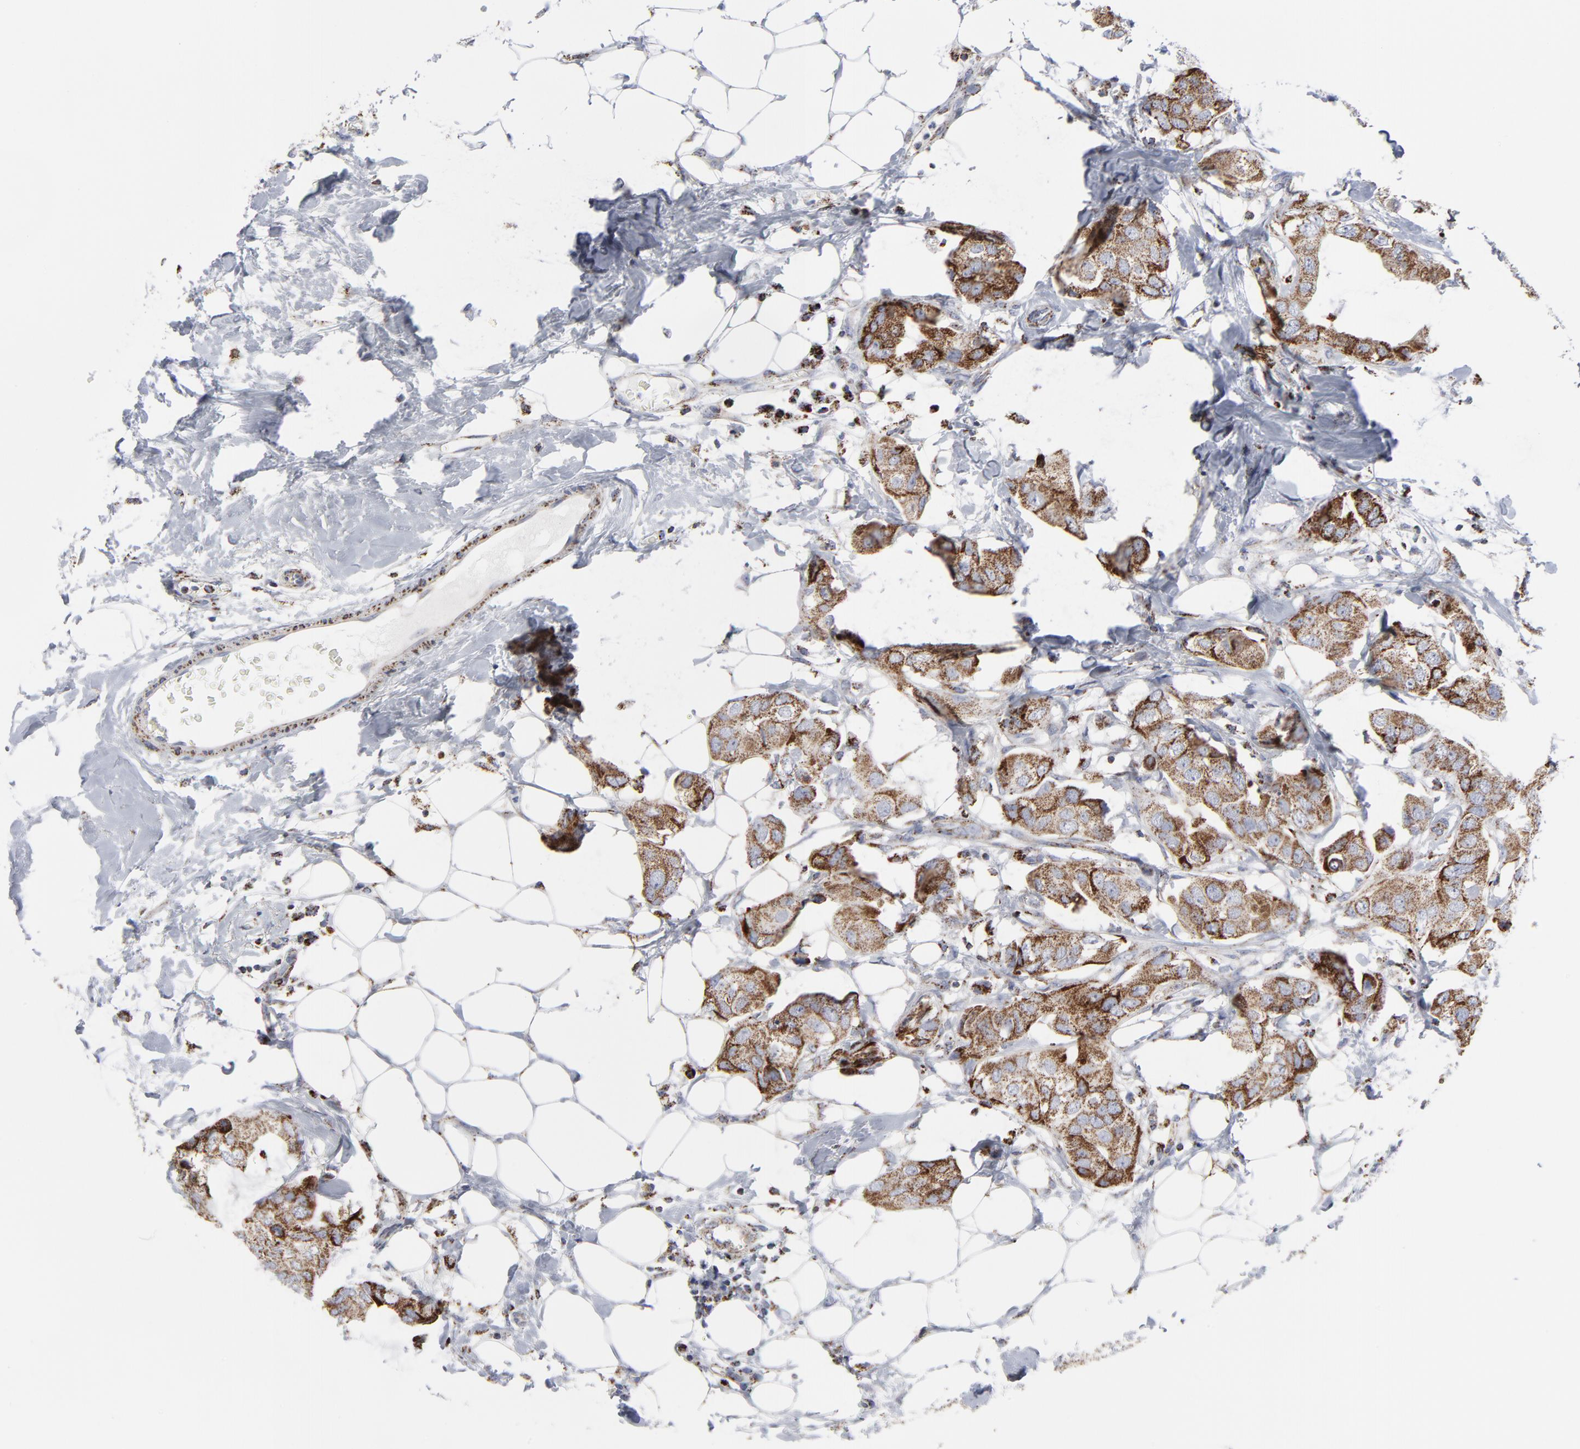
{"staining": {"intensity": "moderate", "quantity": ">75%", "location": "cytoplasmic/membranous"}, "tissue": "breast cancer", "cell_type": "Tumor cells", "image_type": "cancer", "snomed": [{"axis": "morphology", "description": "Duct carcinoma"}, {"axis": "topography", "description": "Breast"}], "caption": "Protein staining exhibits moderate cytoplasmic/membranous positivity in about >75% of tumor cells in intraductal carcinoma (breast).", "gene": "TXNRD2", "patient": {"sex": "female", "age": 40}}